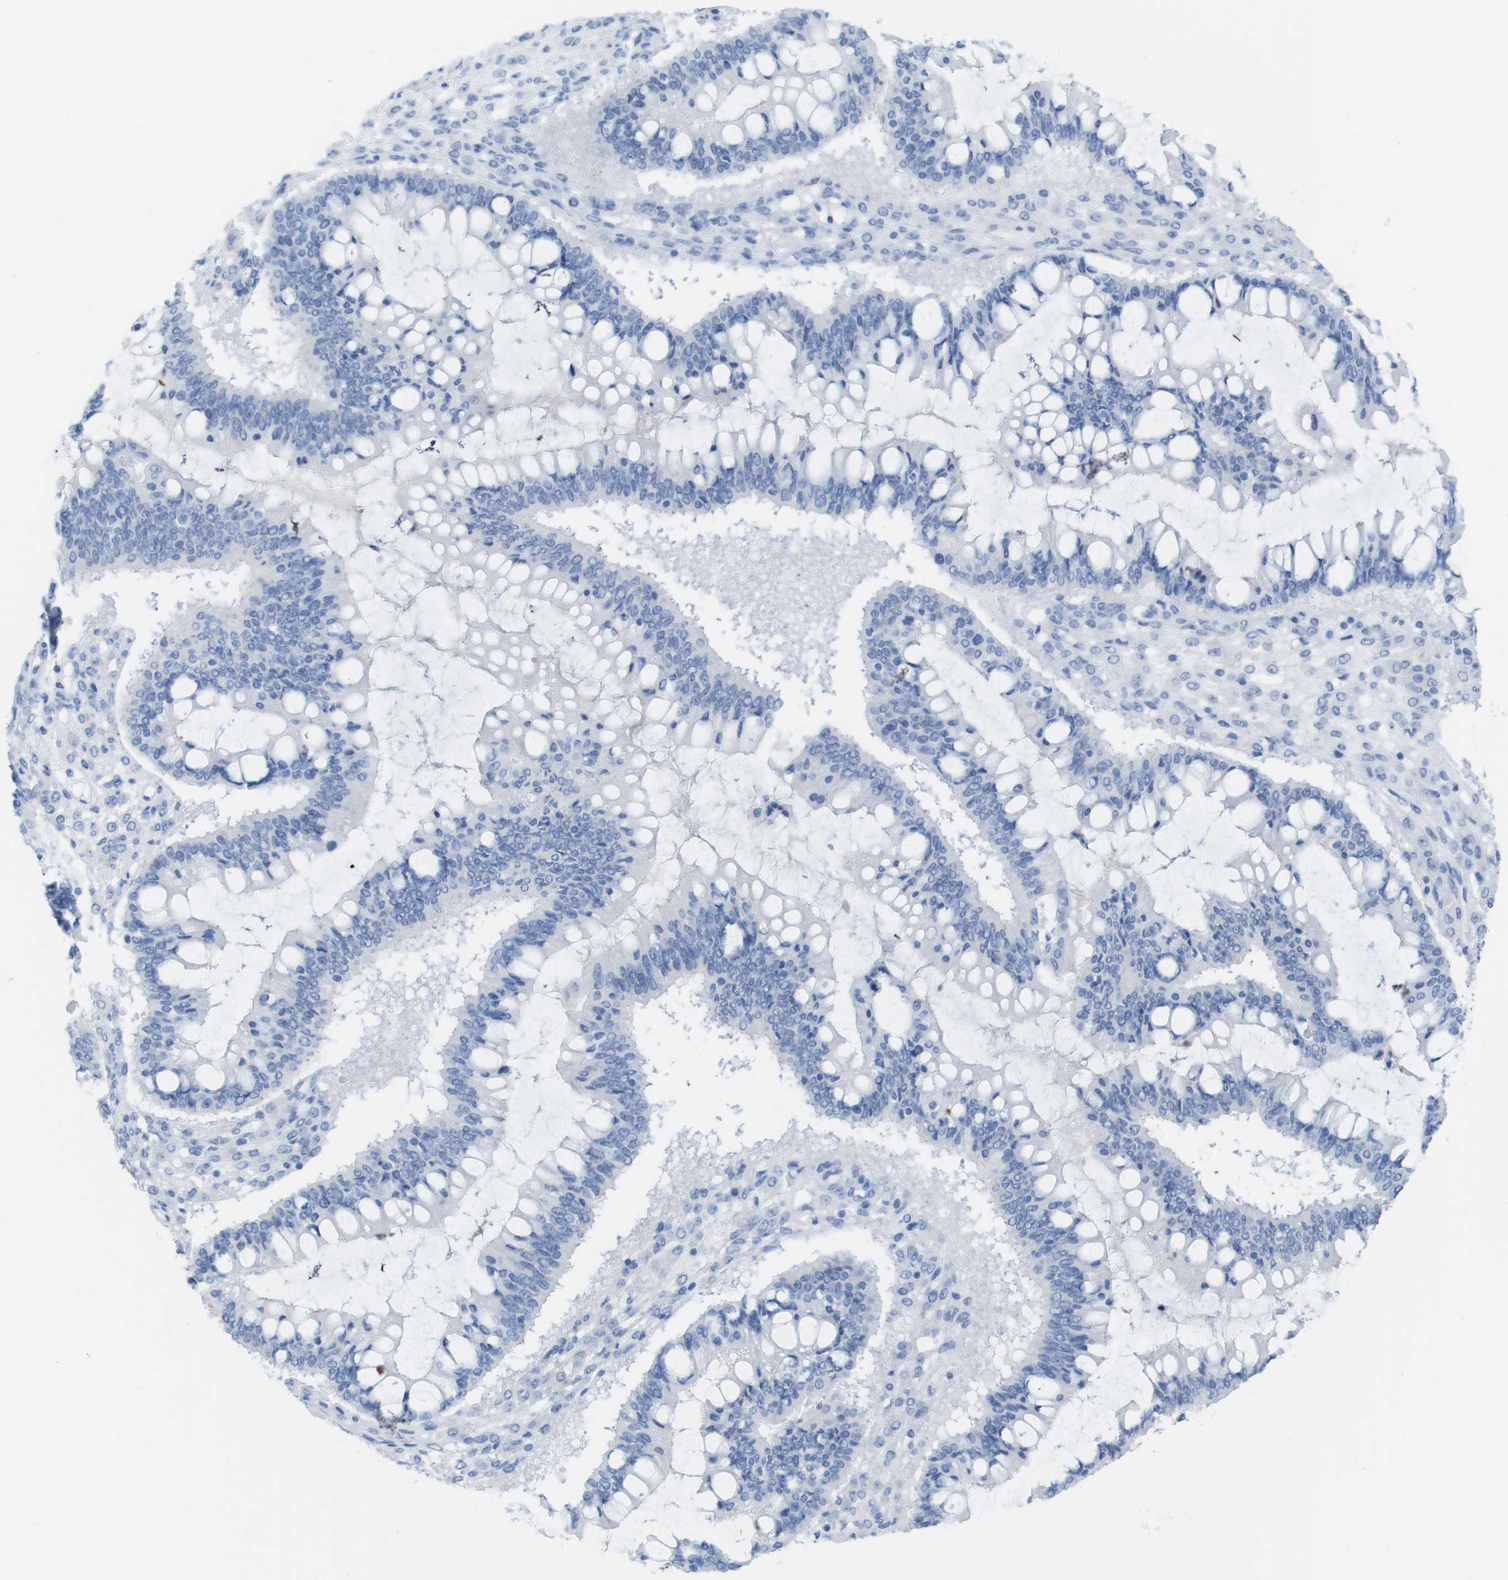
{"staining": {"intensity": "negative", "quantity": "none", "location": "none"}, "tissue": "ovarian cancer", "cell_type": "Tumor cells", "image_type": "cancer", "snomed": [{"axis": "morphology", "description": "Cystadenocarcinoma, mucinous, NOS"}, {"axis": "topography", "description": "Ovary"}], "caption": "IHC image of human mucinous cystadenocarcinoma (ovarian) stained for a protein (brown), which reveals no staining in tumor cells. (DAB immunohistochemistry (IHC), high magnification).", "gene": "MYH7", "patient": {"sex": "female", "age": 73}}